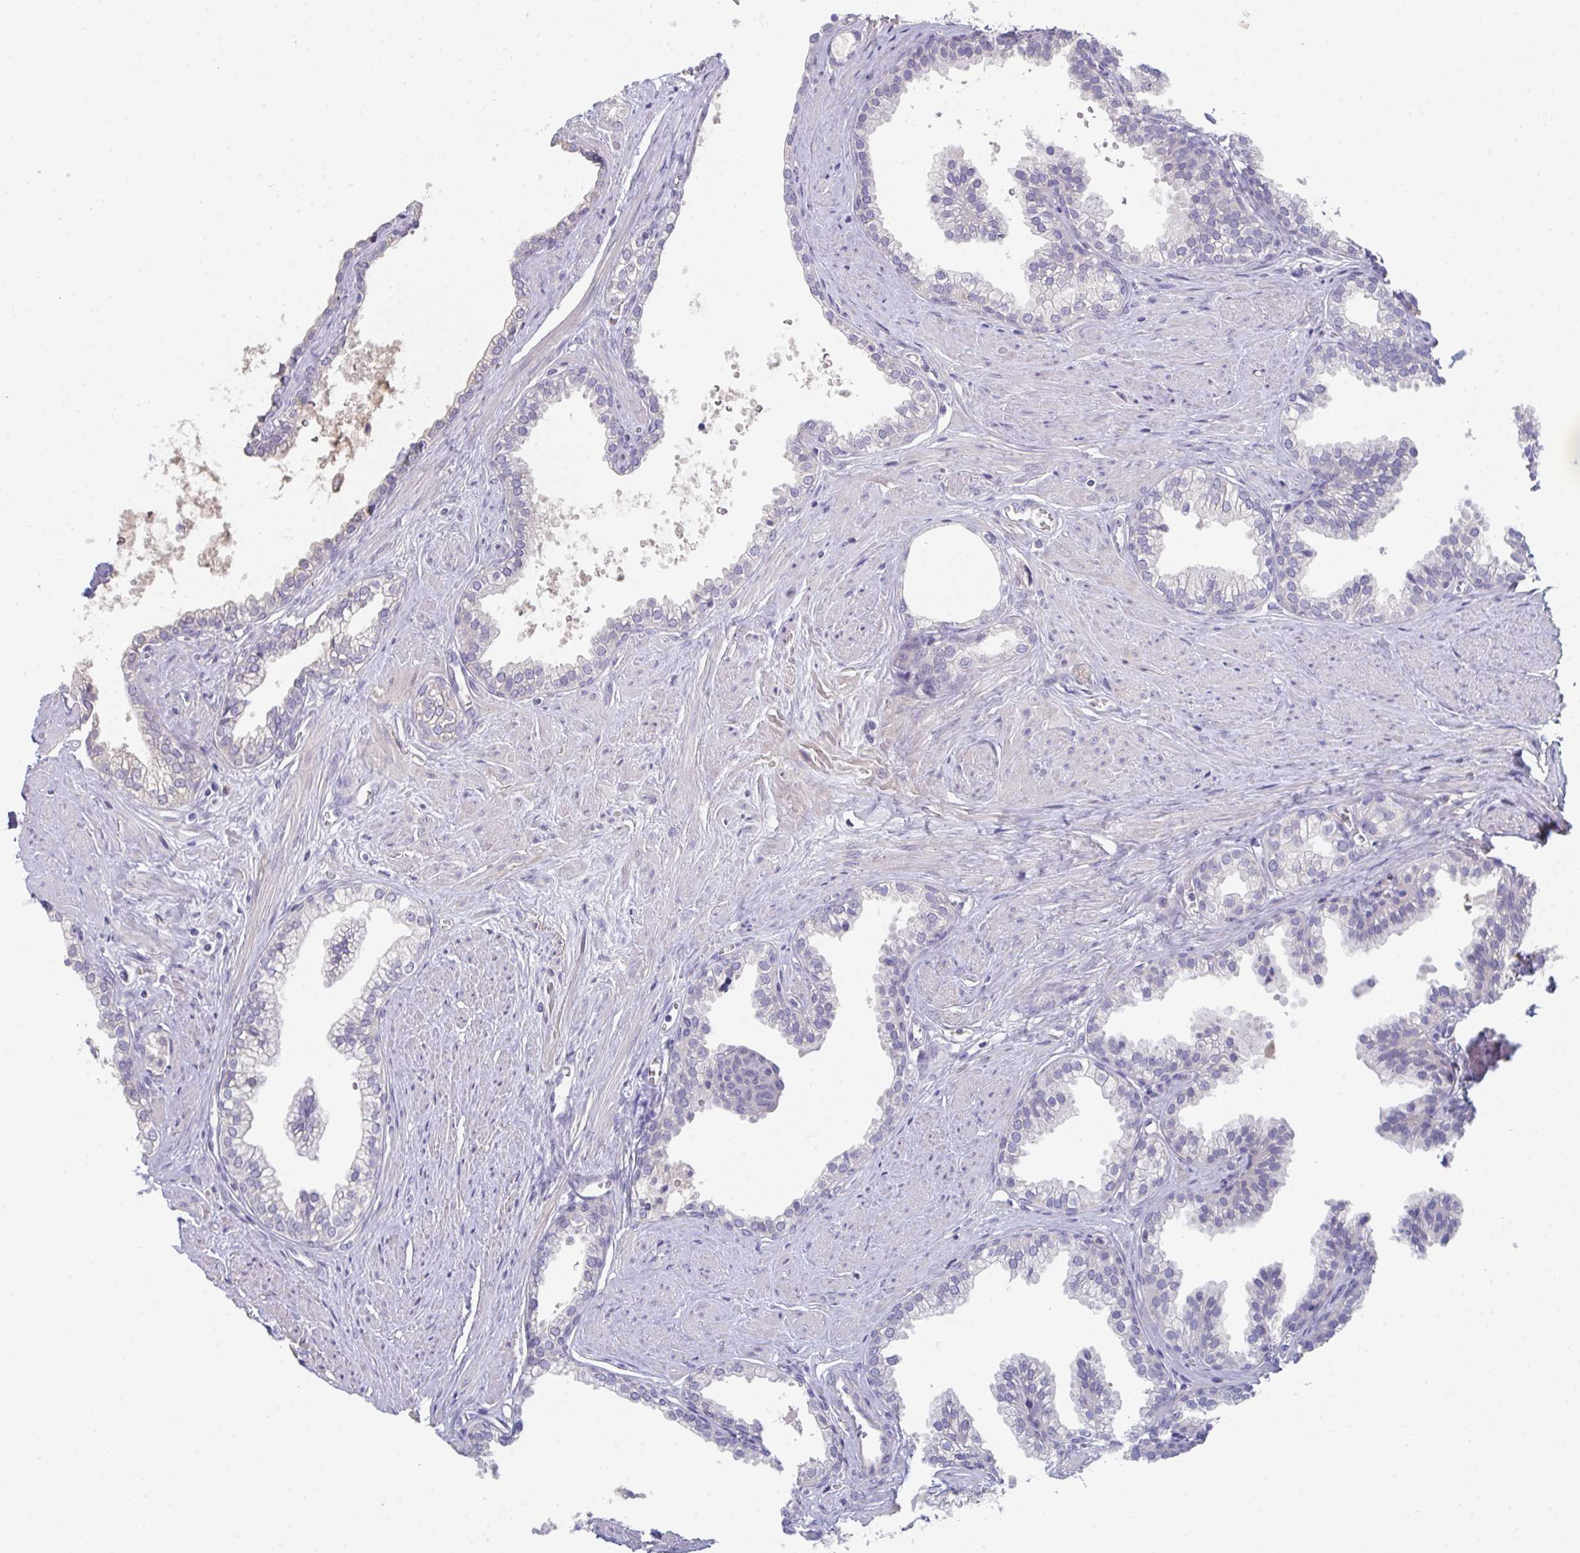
{"staining": {"intensity": "negative", "quantity": "none", "location": "none"}, "tissue": "prostate", "cell_type": "Glandular cells", "image_type": "normal", "snomed": [{"axis": "morphology", "description": "Normal tissue, NOS"}, {"axis": "topography", "description": "Prostate"}, {"axis": "topography", "description": "Peripheral nerve tissue"}], "caption": "Immunohistochemical staining of normal human prostate demonstrates no significant staining in glandular cells. (DAB (3,3'-diaminobenzidine) immunohistochemistry visualized using brightfield microscopy, high magnification).", "gene": "HGFAC", "patient": {"sex": "male", "age": 55}}